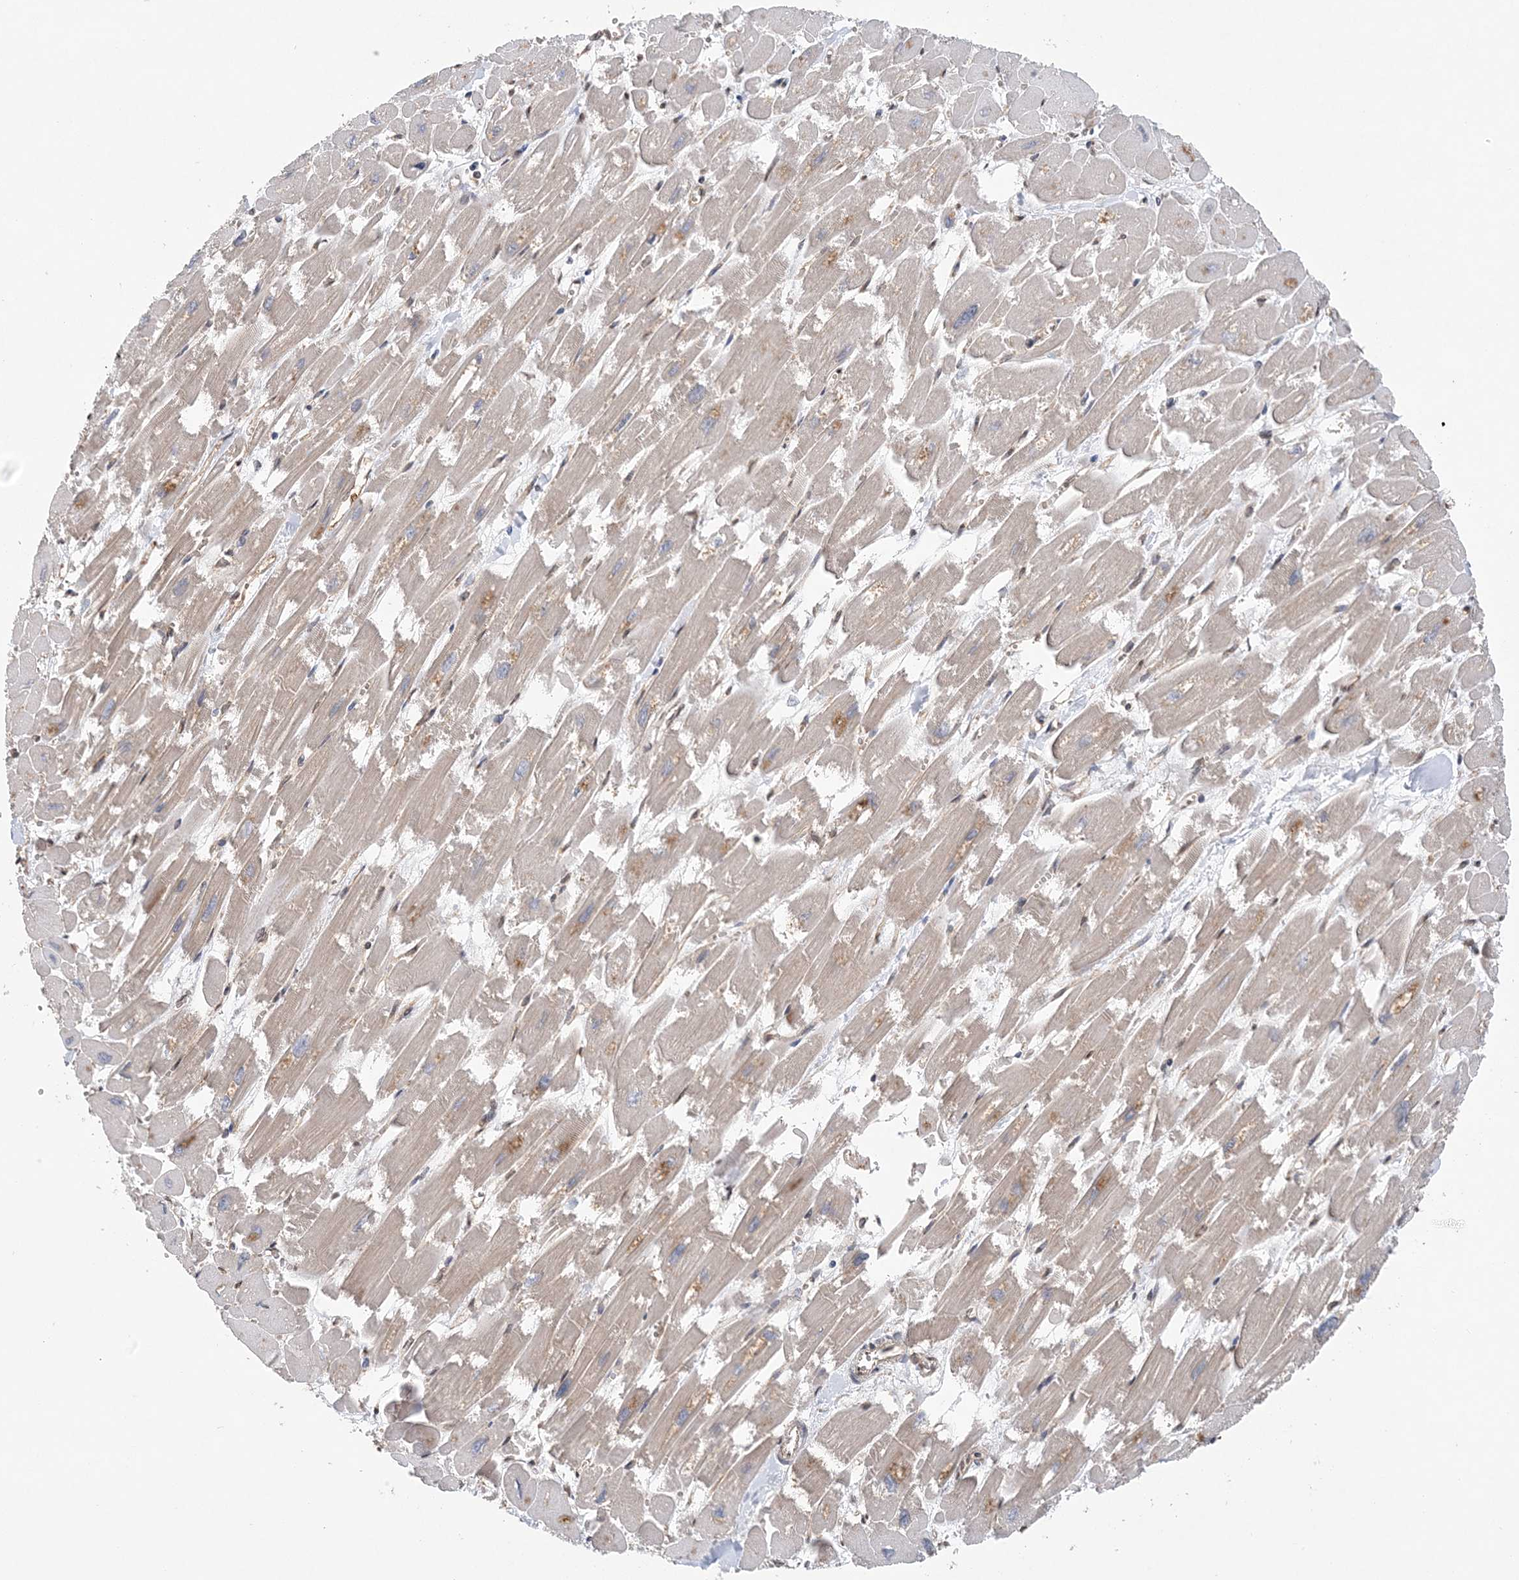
{"staining": {"intensity": "weak", "quantity": "25%-75%", "location": "cytoplasmic/membranous"}, "tissue": "heart muscle", "cell_type": "Cardiomyocytes", "image_type": "normal", "snomed": [{"axis": "morphology", "description": "Normal tissue, NOS"}, {"axis": "topography", "description": "Heart"}], "caption": "High-magnification brightfield microscopy of unremarkable heart muscle stained with DAB (3,3'-diaminobenzidine) (brown) and counterstained with hematoxylin (blue). cardiomyocytes exhibit weak cytoplasmic/membranous positivity is appreciated in approximately25%-75% of cells.", "gene": "CCDC152", "patient": {"sex": "male", "age": 54}}